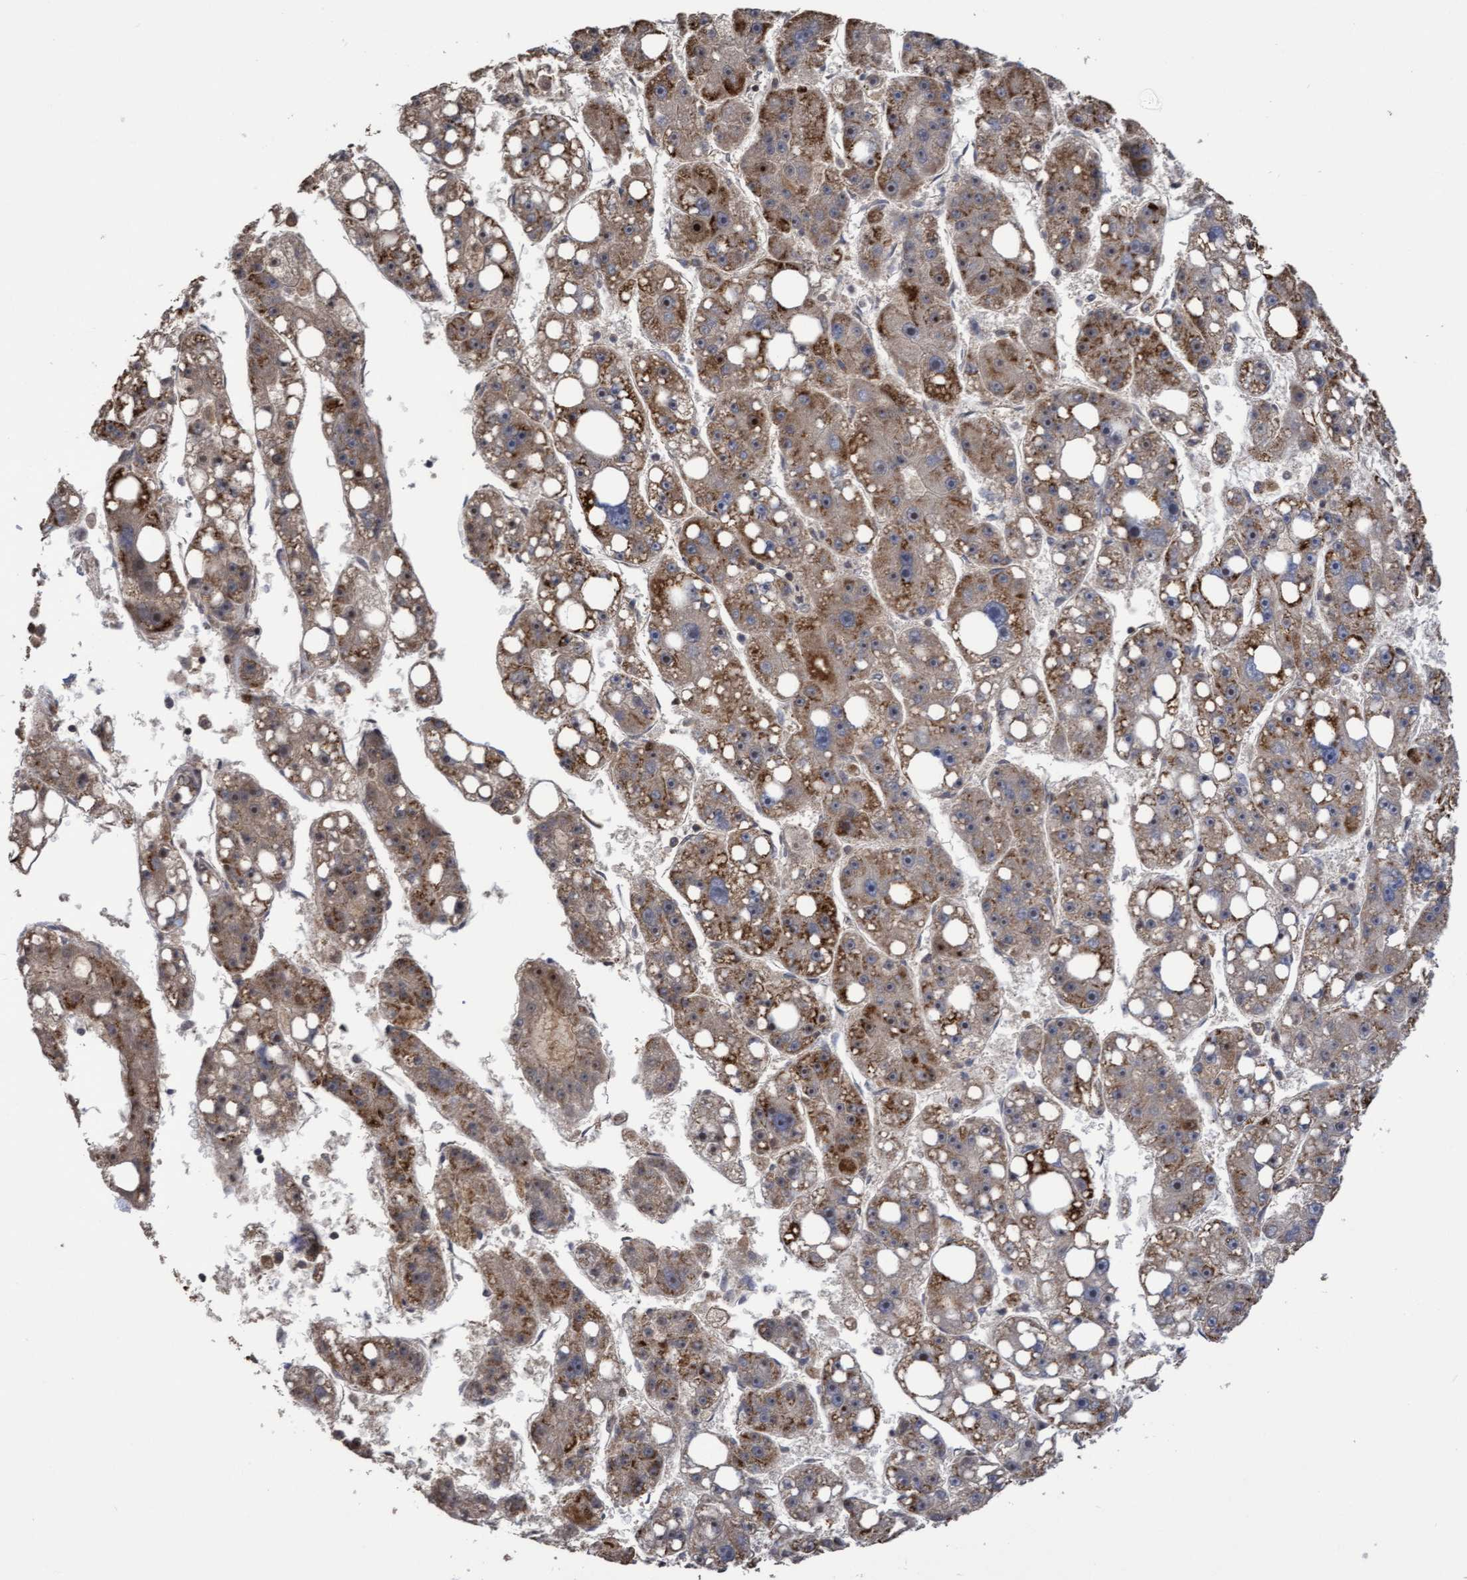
{"staining": {"intensity": "moderate", "quantity": ">75%", "location": "cytoplasmic/membranous,nuclear"}, "tissue": "liver cancer", "cell_type": "Tumor cells", "image_type": "cancer", "snomed": [{"axis": "morphology", "description": "Carcinoma, Hepatocellular, NOS"}, {"axis": "topography", "description": "Liver"}], "caption": "Liver cancer stained for a protein (brown) reveals moderate cytoplasmic/membranous and nuclear positive expression in about >75% of tumor cells.", "gene": "SLBP", "patient": {"sex": "female", "age": 61}}